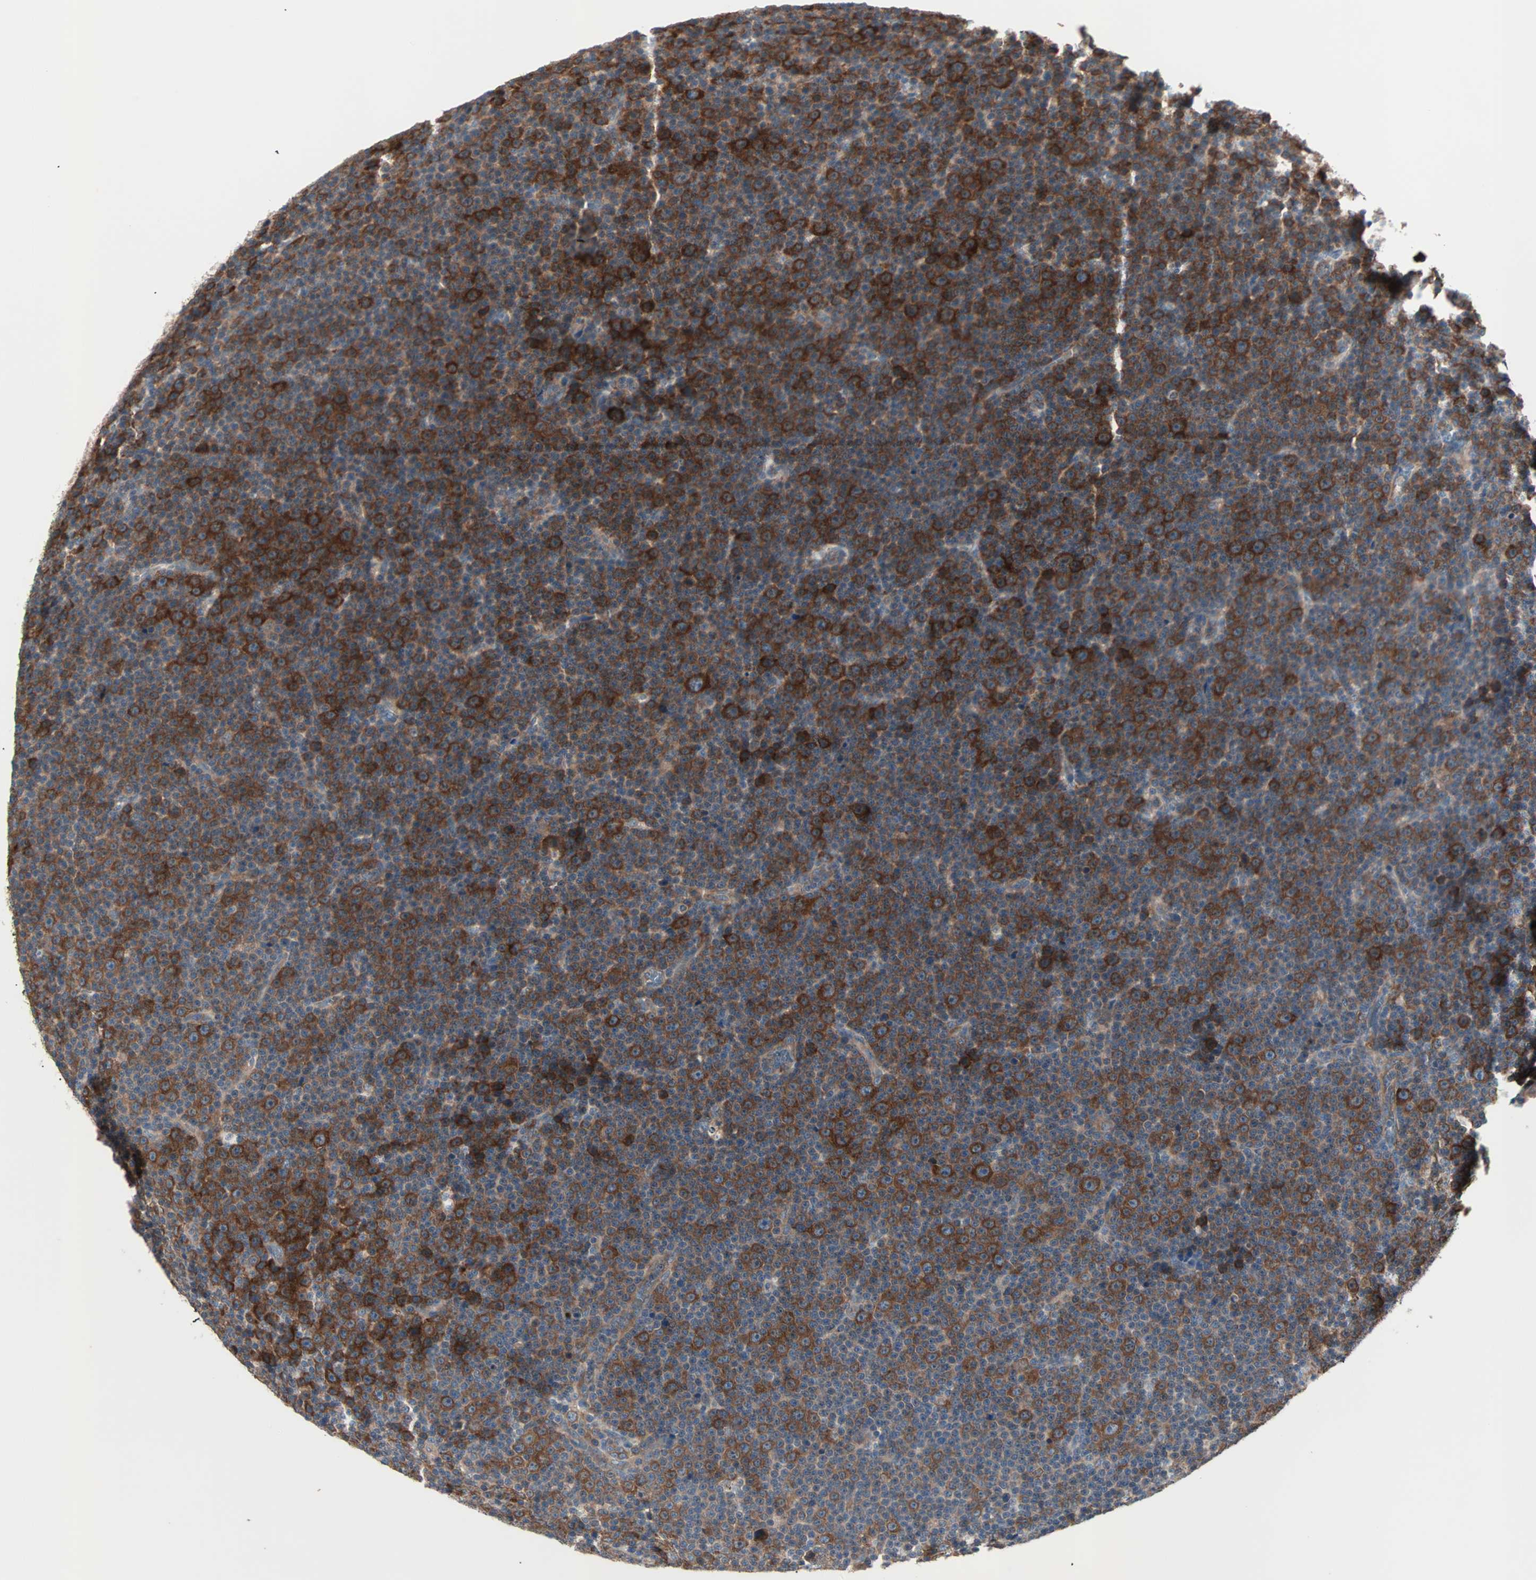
{"staining": {"intensity": "strong", "quantity": ">75%", "location": "cytoplasmic/membranous"}, "tissue": "lymphoma", "cell_type": "Tumor cells", "image_type": "cancer", "snomed": [{"axis": "morphology", "description": "Malignant lymphoma, non-Hodgkin's type, Low grade"}, {"axis": "topography", "description": "Lymph node"}], "caption": "Tumor cells exhibit high levels of strong cytoplasmic/membranous positivity in approximately >75% of cells in lymphoma.", "gene": "CAD", "patient": {"sex": "female", "age": 67}}